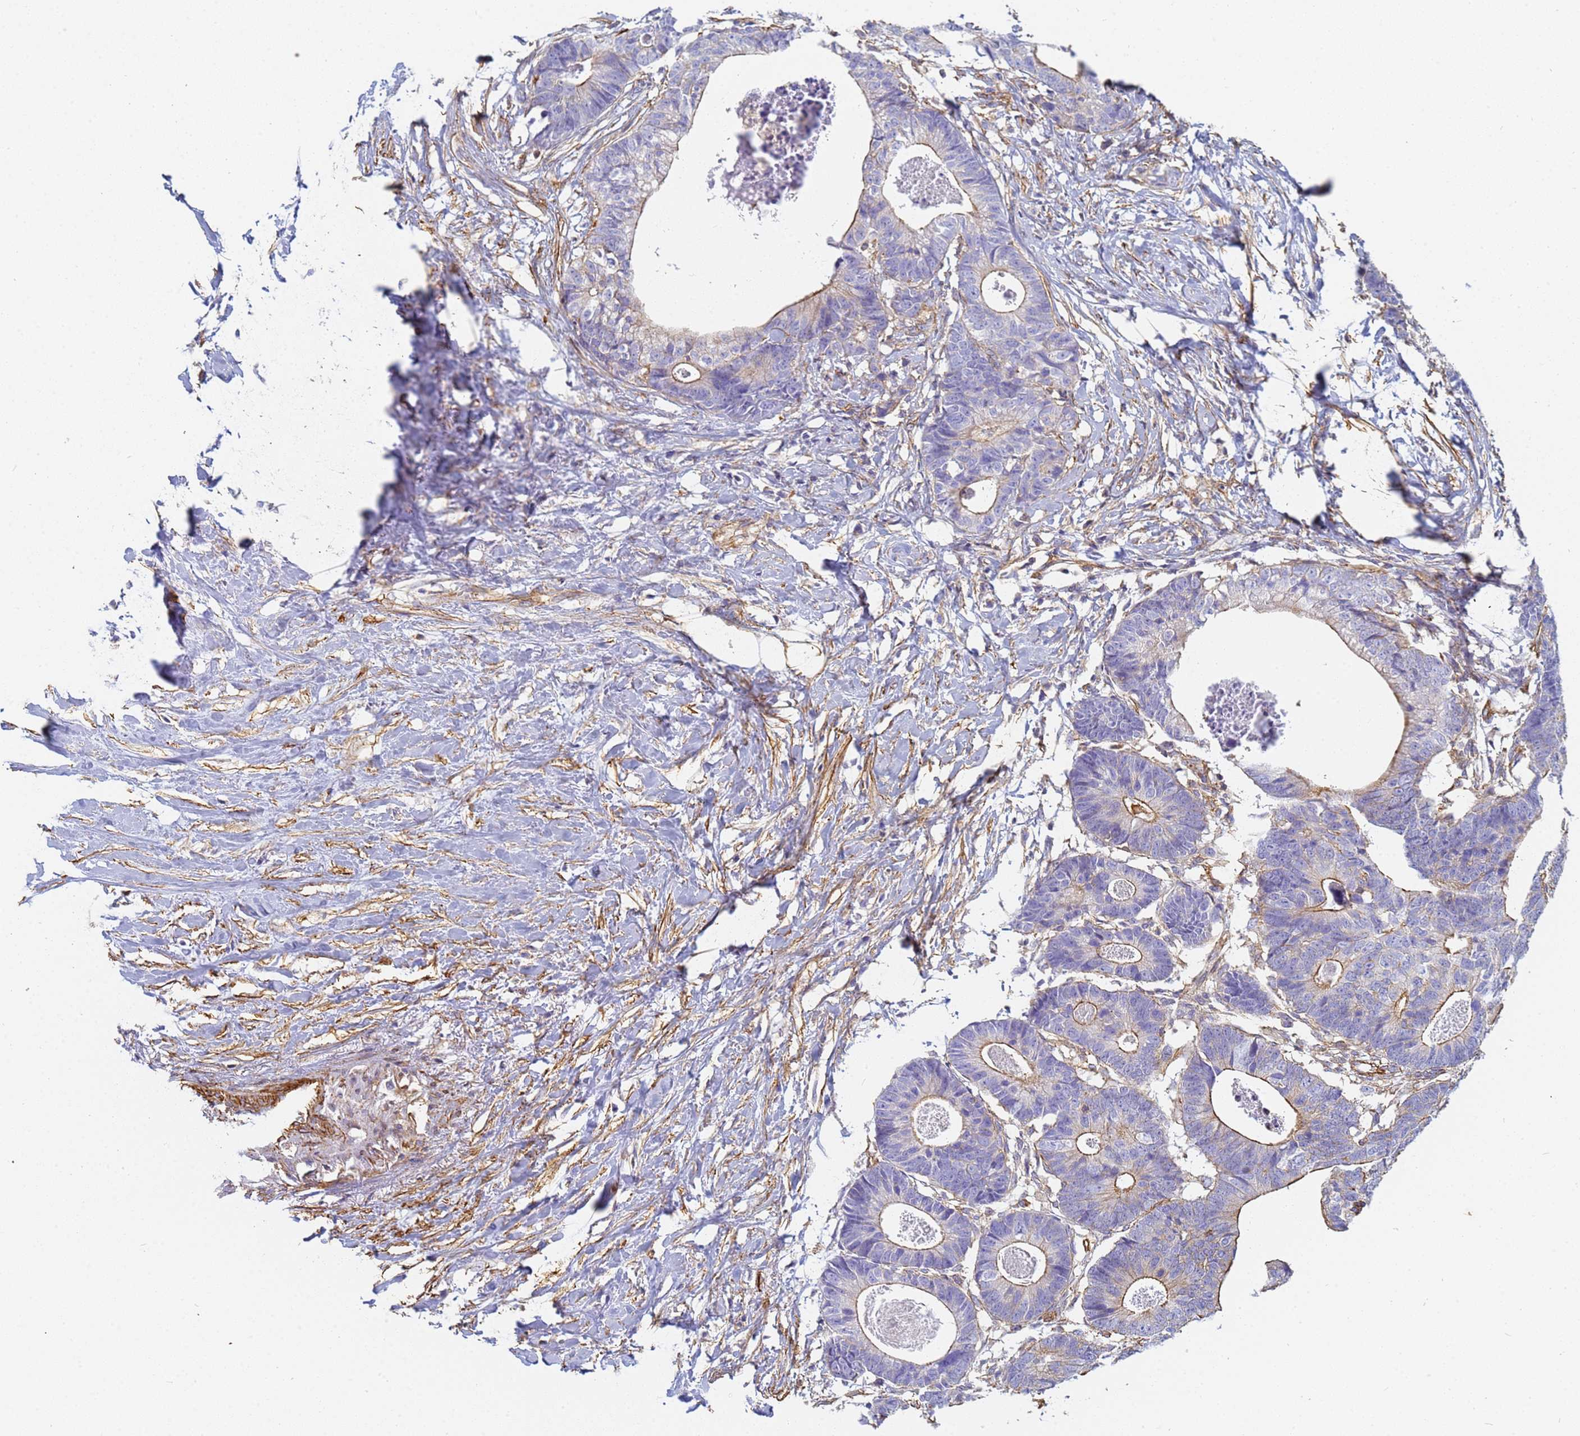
{"staining": {"intensity": "moderate", "quantity": "<25%", "location": "cytoplasmic/membranous"}, "tissue": "colorectal cancer", "cell_type": "Tumor cells", "image_type": "cancer", "snomed": [{"axis": "morphology", "description": "Adenocarcinoma, NOS"}, {"axis": "topography", "description": "Colon"}], "caption": "High-magnification brightfield microscopy of colorectal cancer (adenocarcinoma) stained with DAB (brown) and counterstained with hematoxylin (blue). tumor cells exhibit moderate cytoplasmic/membranous positivity is identified in about<25% of cells. The protein of interest is shown in brown color, while the nuclei are stained blue.", "gene": "TPM1", "patient": {"sex": "female", "age": 57}}